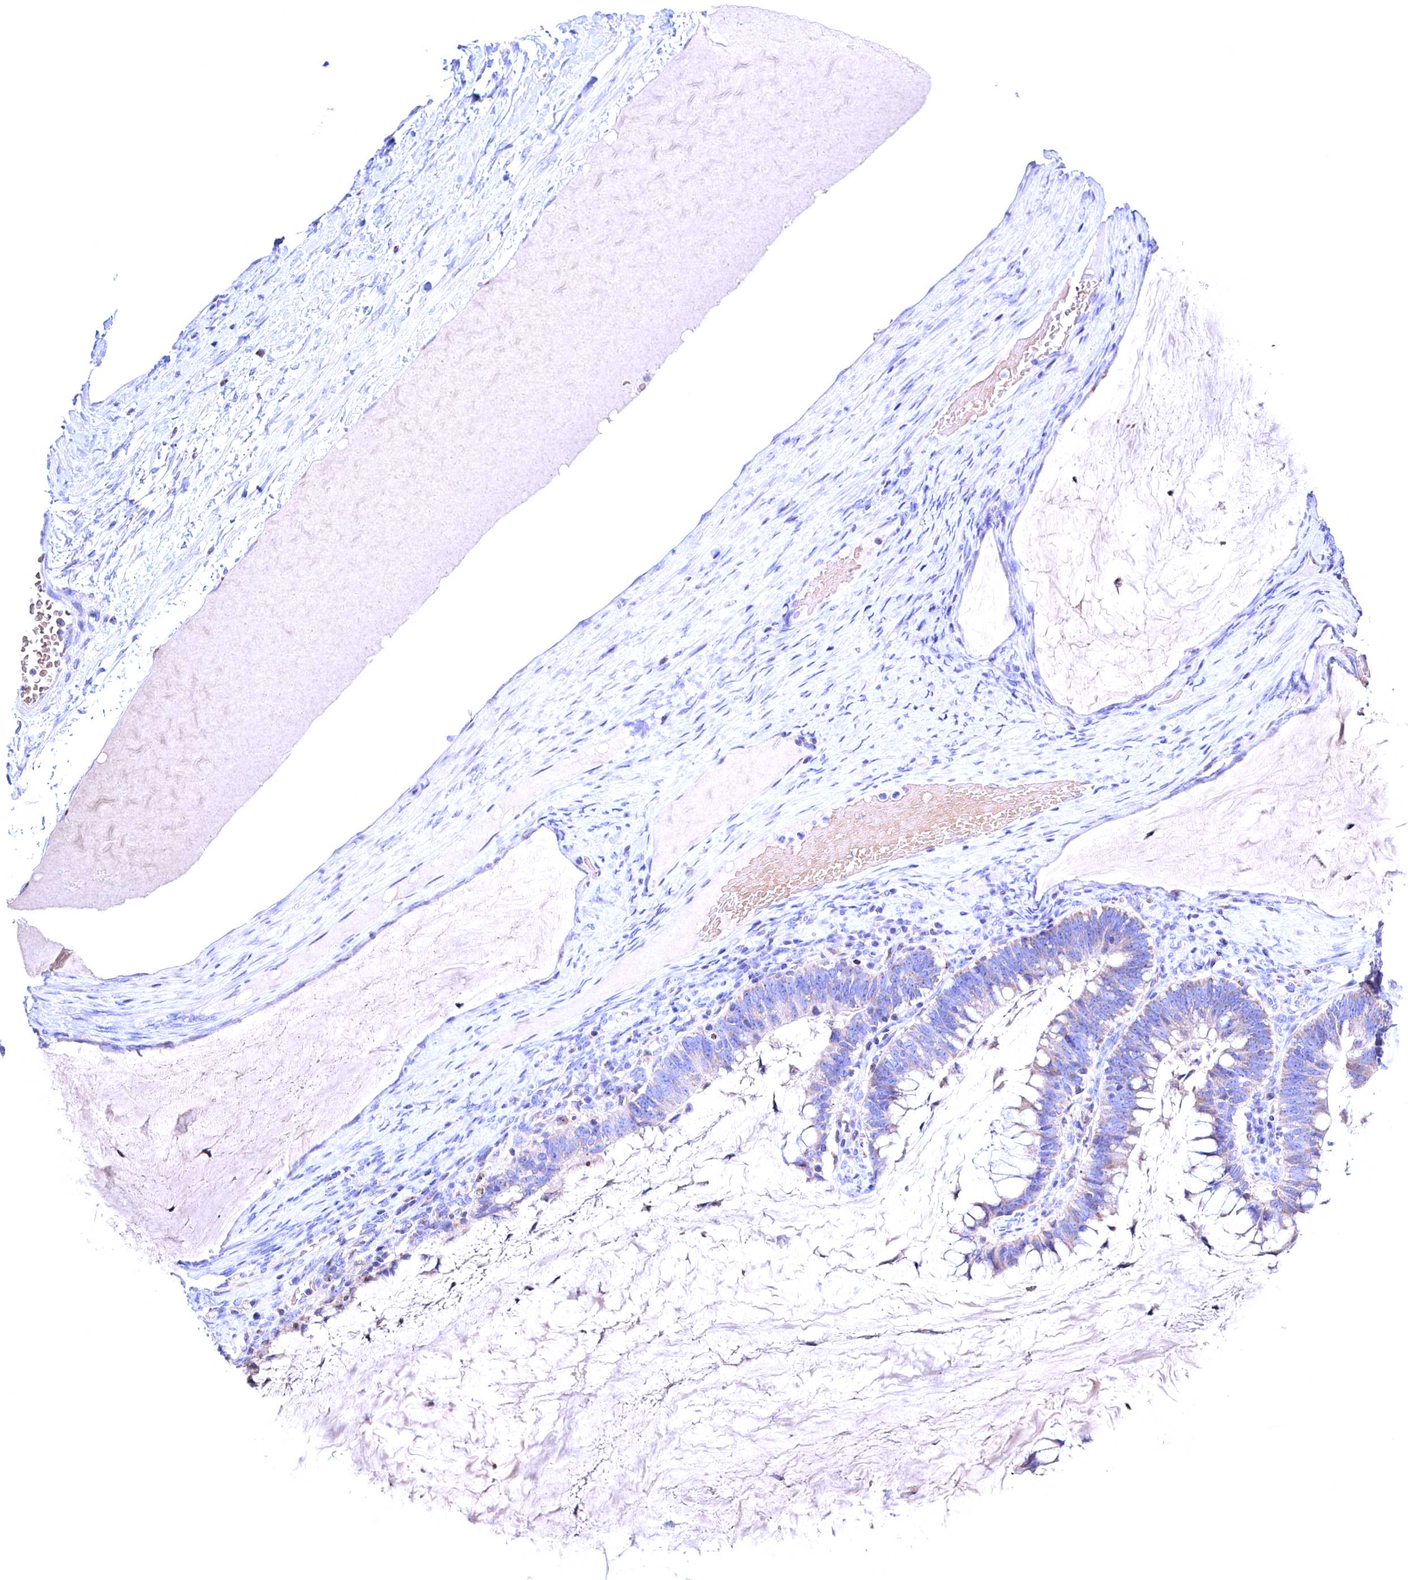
{"staining": {"intensity": "weak", "quantity": "<25%", "location": "cytoplasmic/membranous"}, "tissue": "ovarian cancer", "cell_type": "Tumor cells", "image_type": "cancer", "snomed": [{"axis": "morphology", "description": "Cystadenocarcinoma, mucinous, NOS"}, {"axis": "topography", "description": "Ovary"}], "caption": "DAB (3,3'-diaminobenzidine) immunohistochemical staining of ovarian cancer shows no significant expression in tumor cells. (Brightfield microscopy of DAB immunohistochemistry at high magnification).", "gene": "GPR108", "patient": {"sex": "female", "age": 61}}